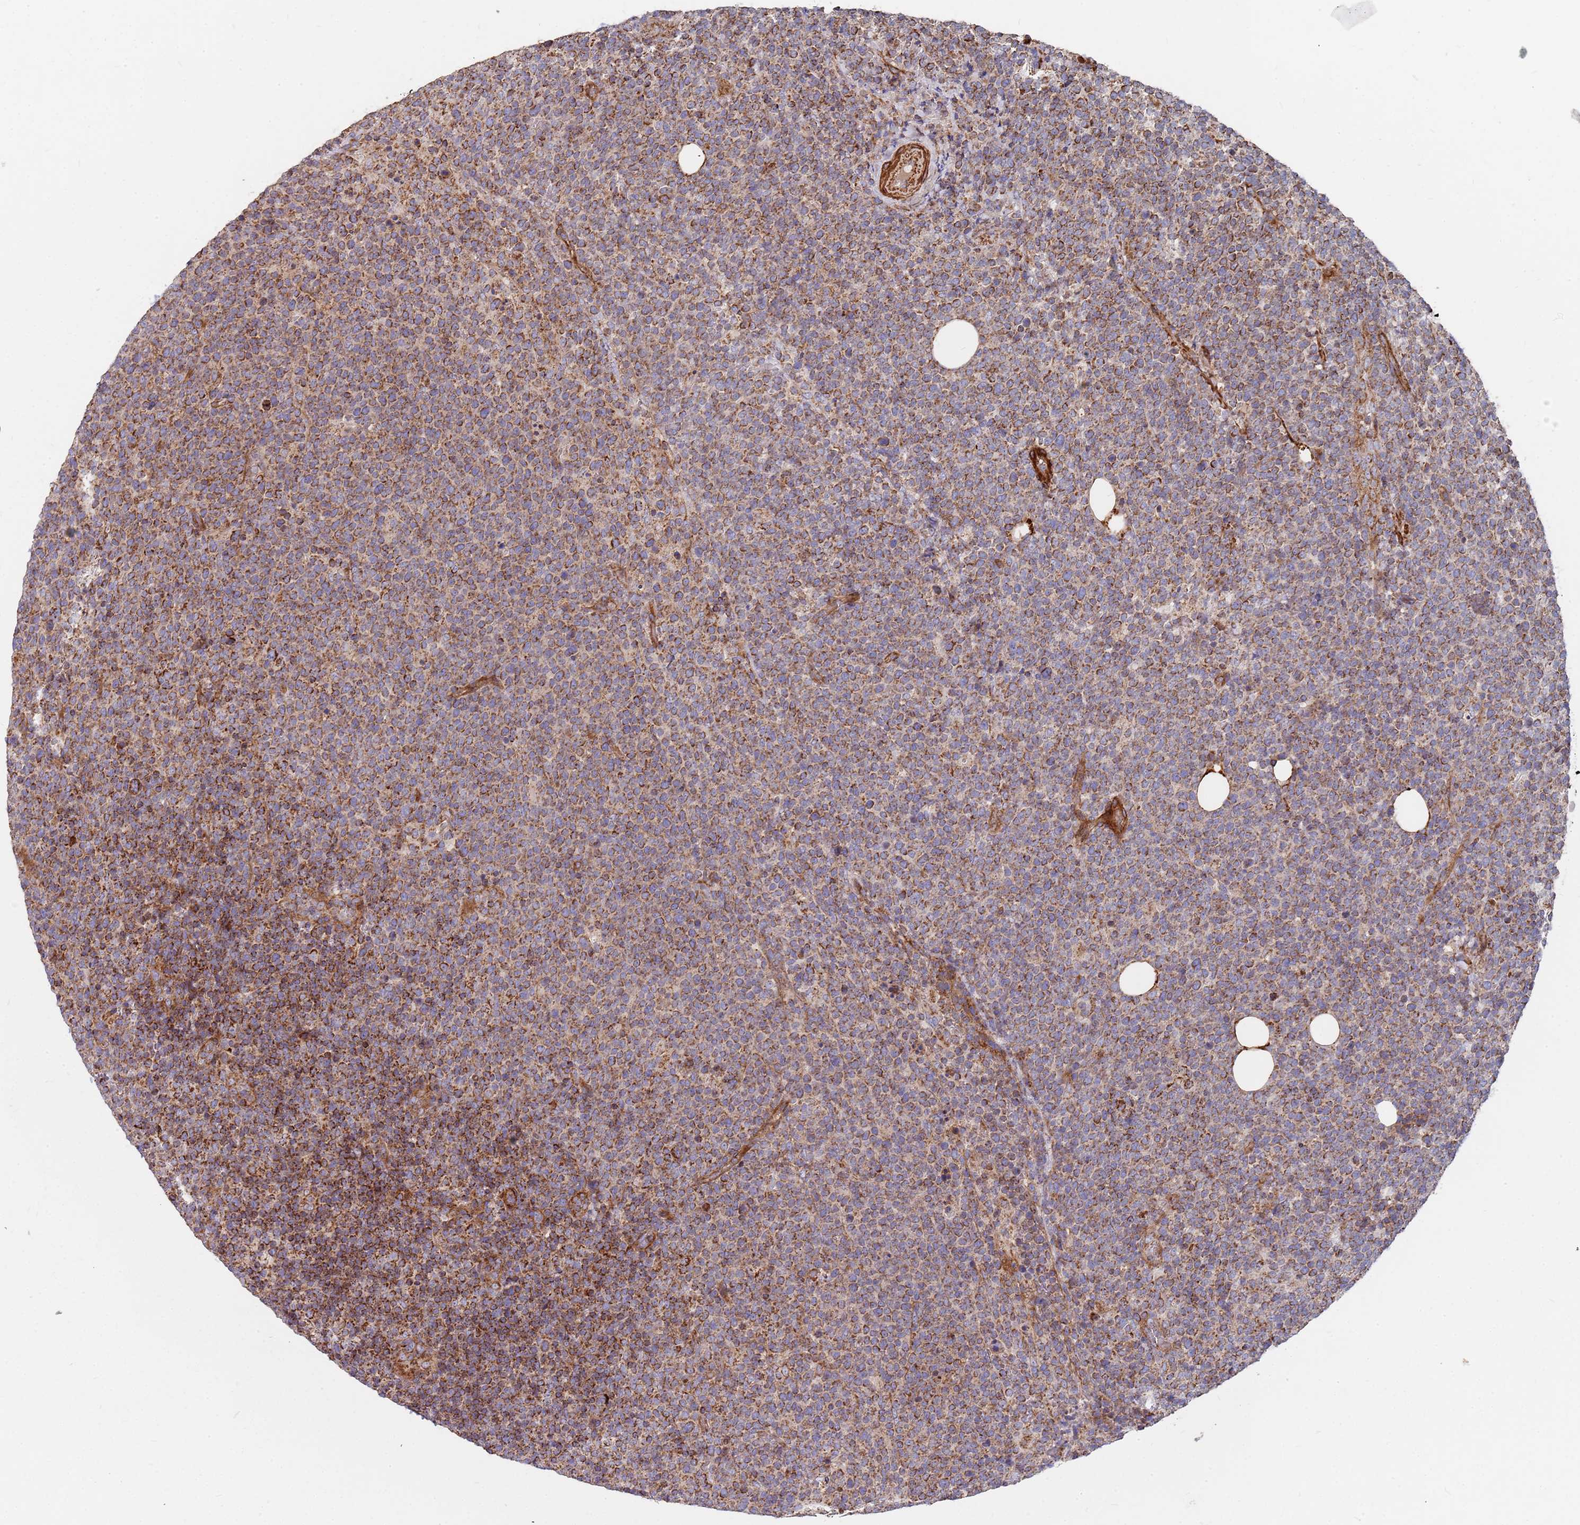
{"staining": {"intensity": "moderate", "quantity": ">75%", "location": "cytoplasmic/membranous"}, "tissue": "lymphoma", "cell_type": "Tumor cells", "image_type": "cancer", "snomed": [{"axis": "morphology", "description": "Malignant lymphoma, non-Hodgkin's type, High grade"}, {"axis": "topography", "description": "Lymph node"}], "caption": "Immunohistochemical staining of lymphoma demonstrates medium levels of moderate cytoplasmic/membranous expression in about >75% of tumor cells. (Brightfield microscopy of DAB IHC at high magnification).", "gene": "WDFY3", "patient": {"sex": "male", "age": 61}}